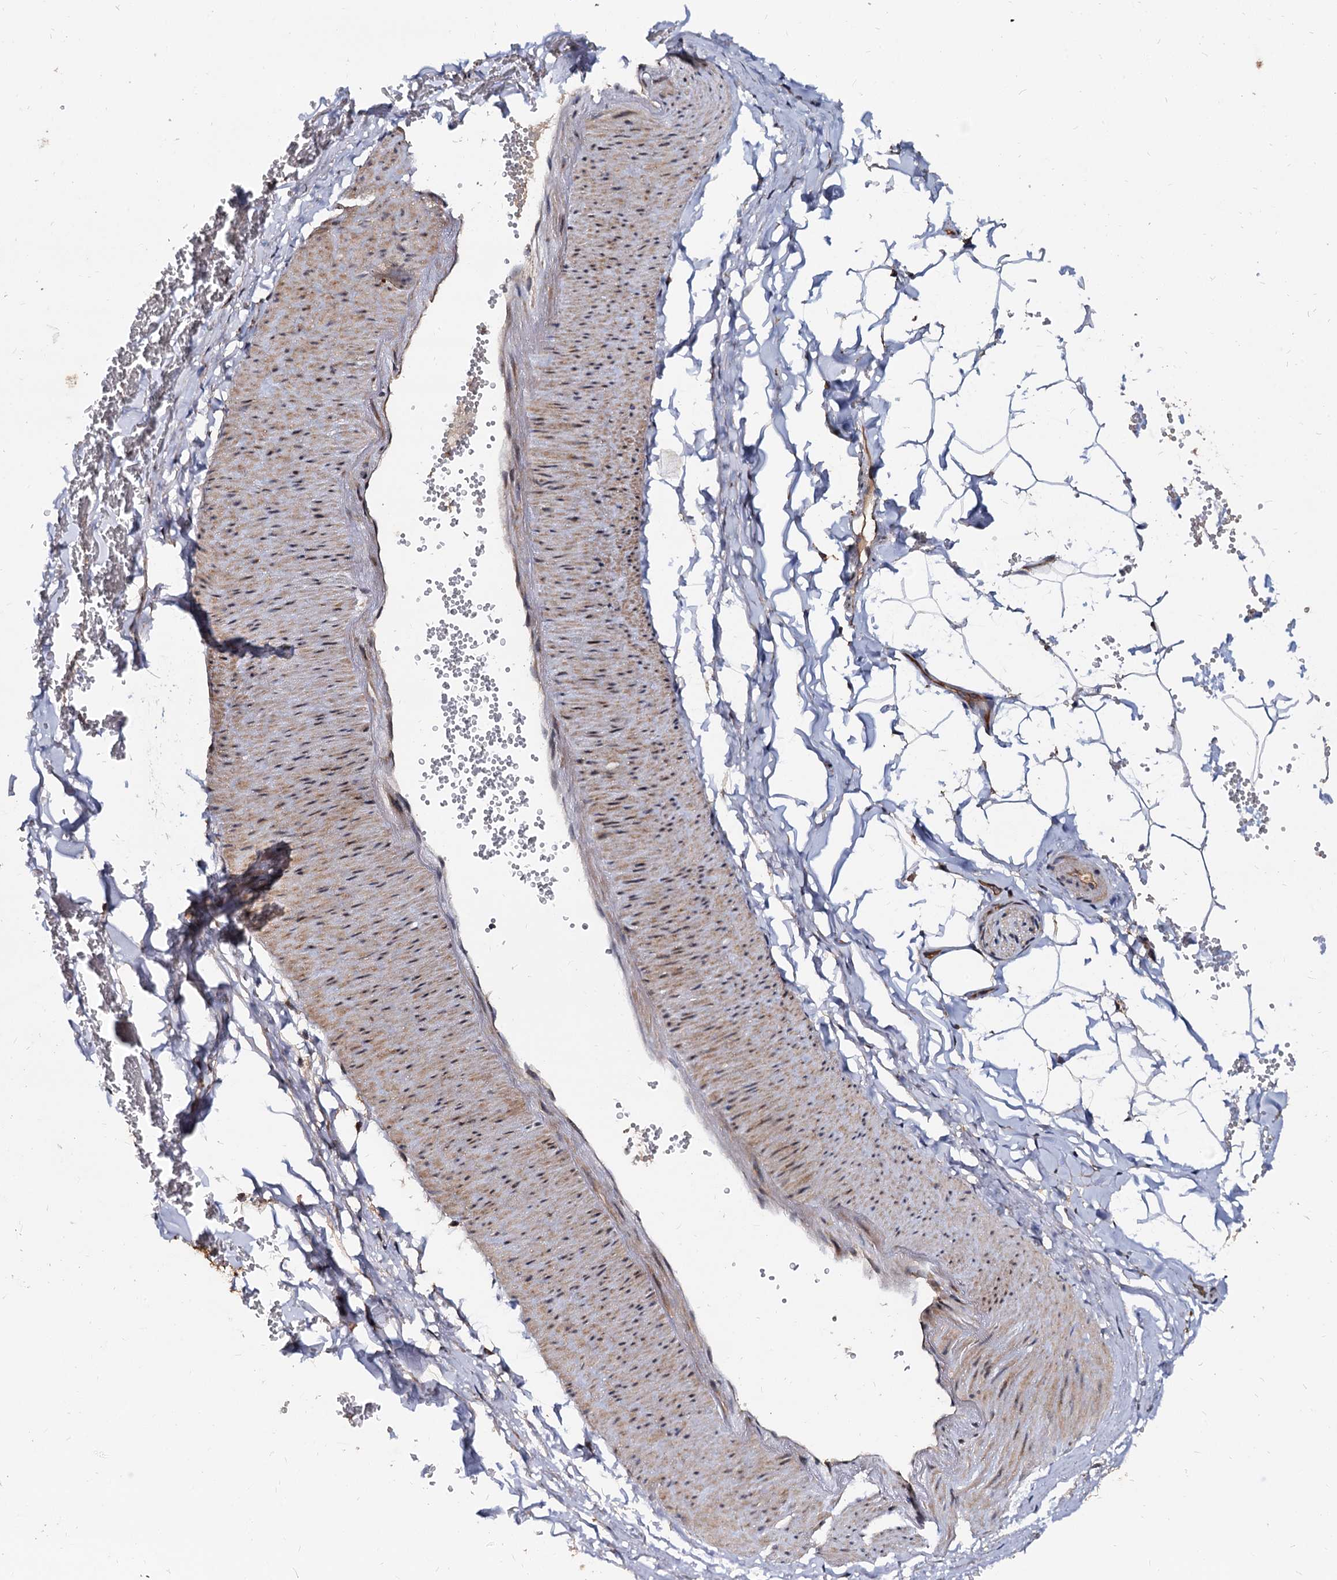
{"staining": {"intensity": "moderate", "quantity": ">75%", "location": "cytoplasmic/membranous,nuclear"}, "tissue": "adipose tissue", "cell_type": "Adipocytes", "image_type": "normal", "snomed": [{"axis": "morphology", "description": "Normal tissue, NOS"}, {"axis": "topography", "description": "Gallbladder"}, {"axis": "topography", "description": "Peripheral nerve tissue"}], "caption": "Adipocytes exhibit medium levels of moderate cytoplasmic/membranous,nuclear expression in about >75% of cells in unremarkable human adipose tissue. The protein of interest is stained brown, and the nuclei are stained in blue (DAB (3,3'-diaminobenzidine) IHC with brightfield microscopy, high magnification).", "gene": "WWC3", "patient": {"sex": "male", "age": 38}}